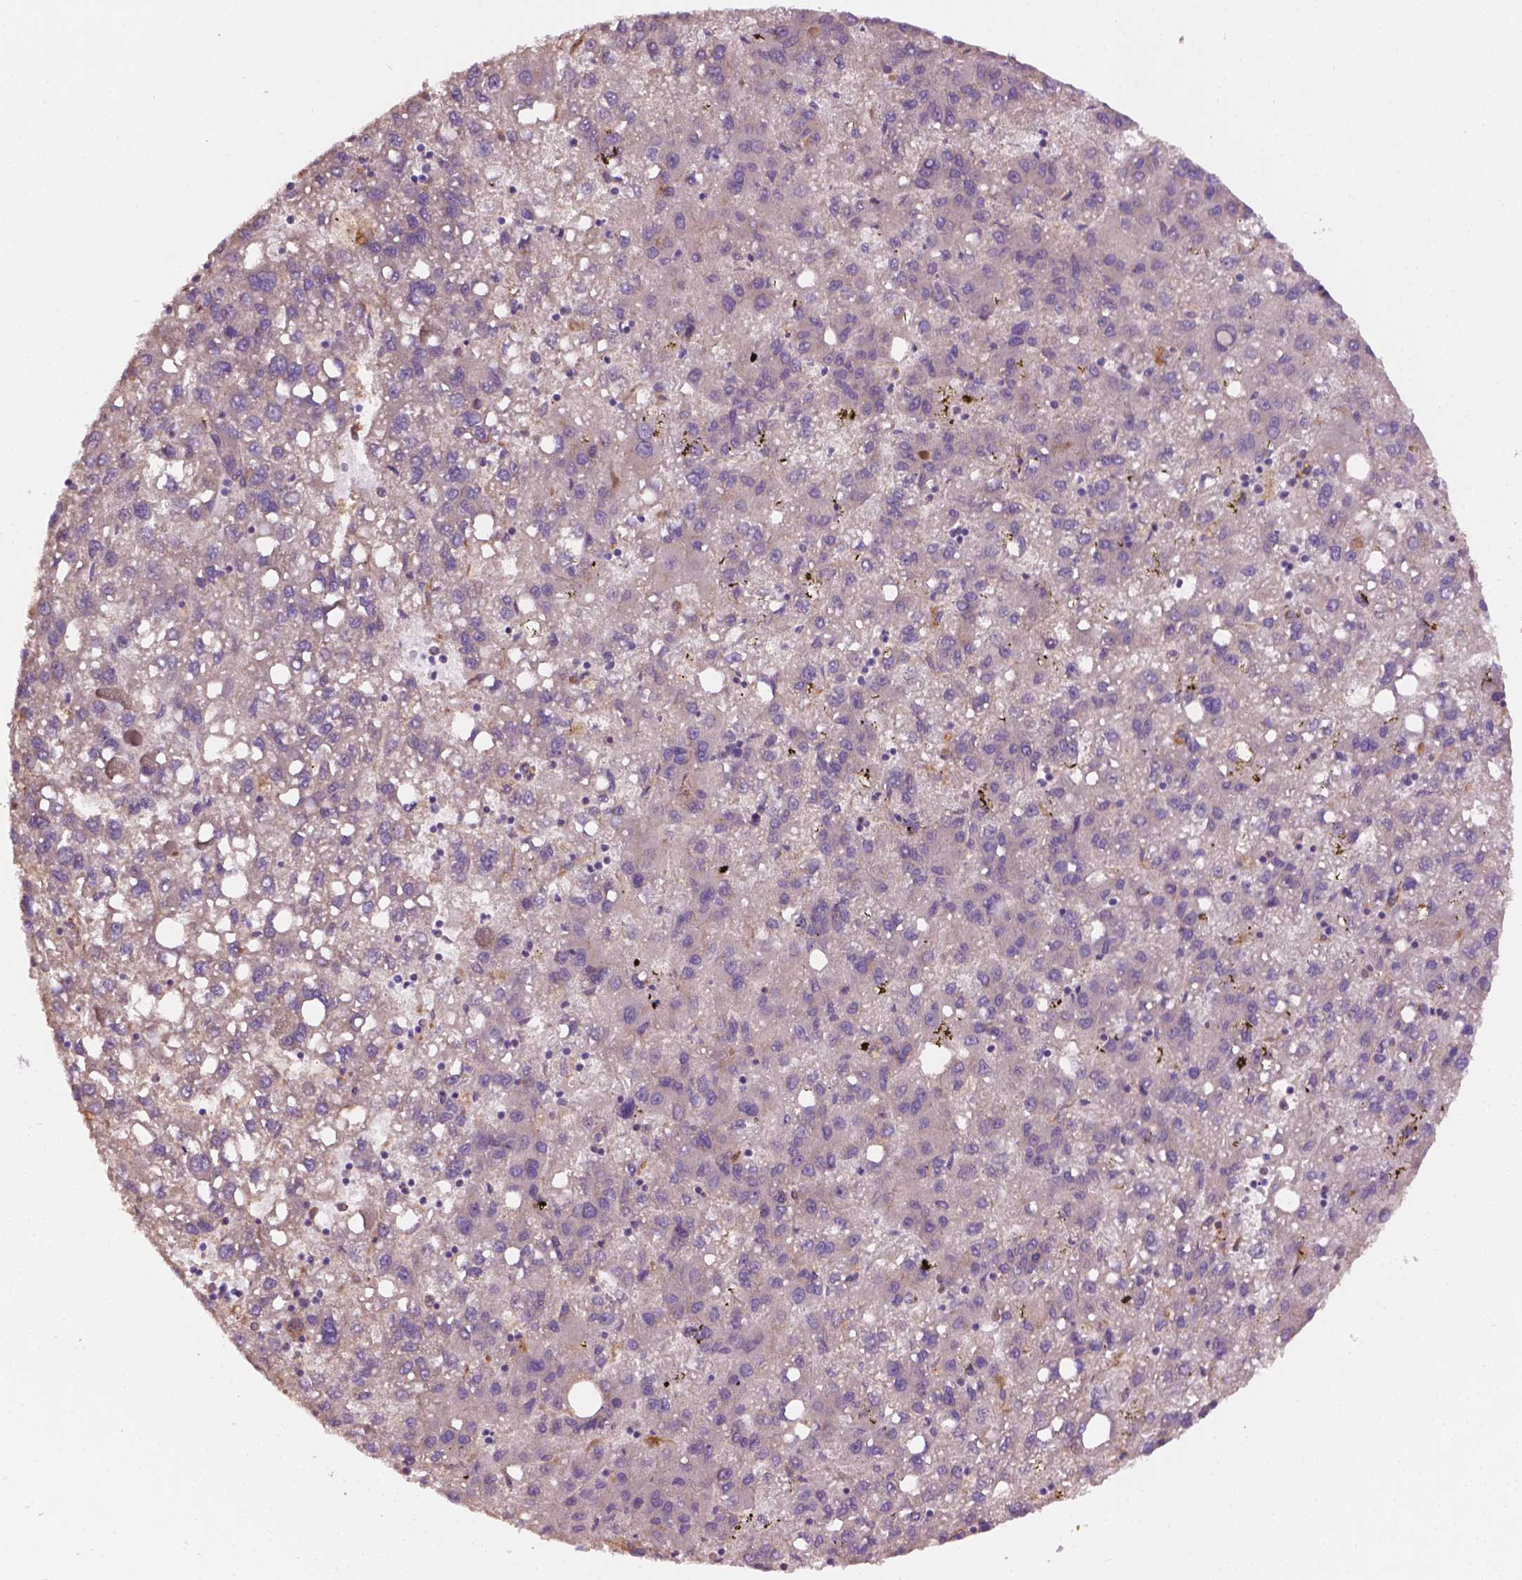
{"staining": {"intensity": "negative", "quantity": "none", "location": "none"}, "tissue": "liver cancer", "cell_type": "Tumor cells", "image_type": "cancer", "snomed": [{"axis": "morphology", "description": "Carcinoma, Hepatocellular, NOS"}, {"axis": "topography", "description": "Liver"}], "caption": "DAB (3,3'-diaminobenzidine) immunohistochemical staining of liver cancer (hepatocellular carcinoma) reveals no significant expression in tumor cells. (Brightfield microscopy of DAB immunohistochemistry (IHC) at high magnification).", "gene": "CDH7", "patient": {"sex": "female", "age": 82}}